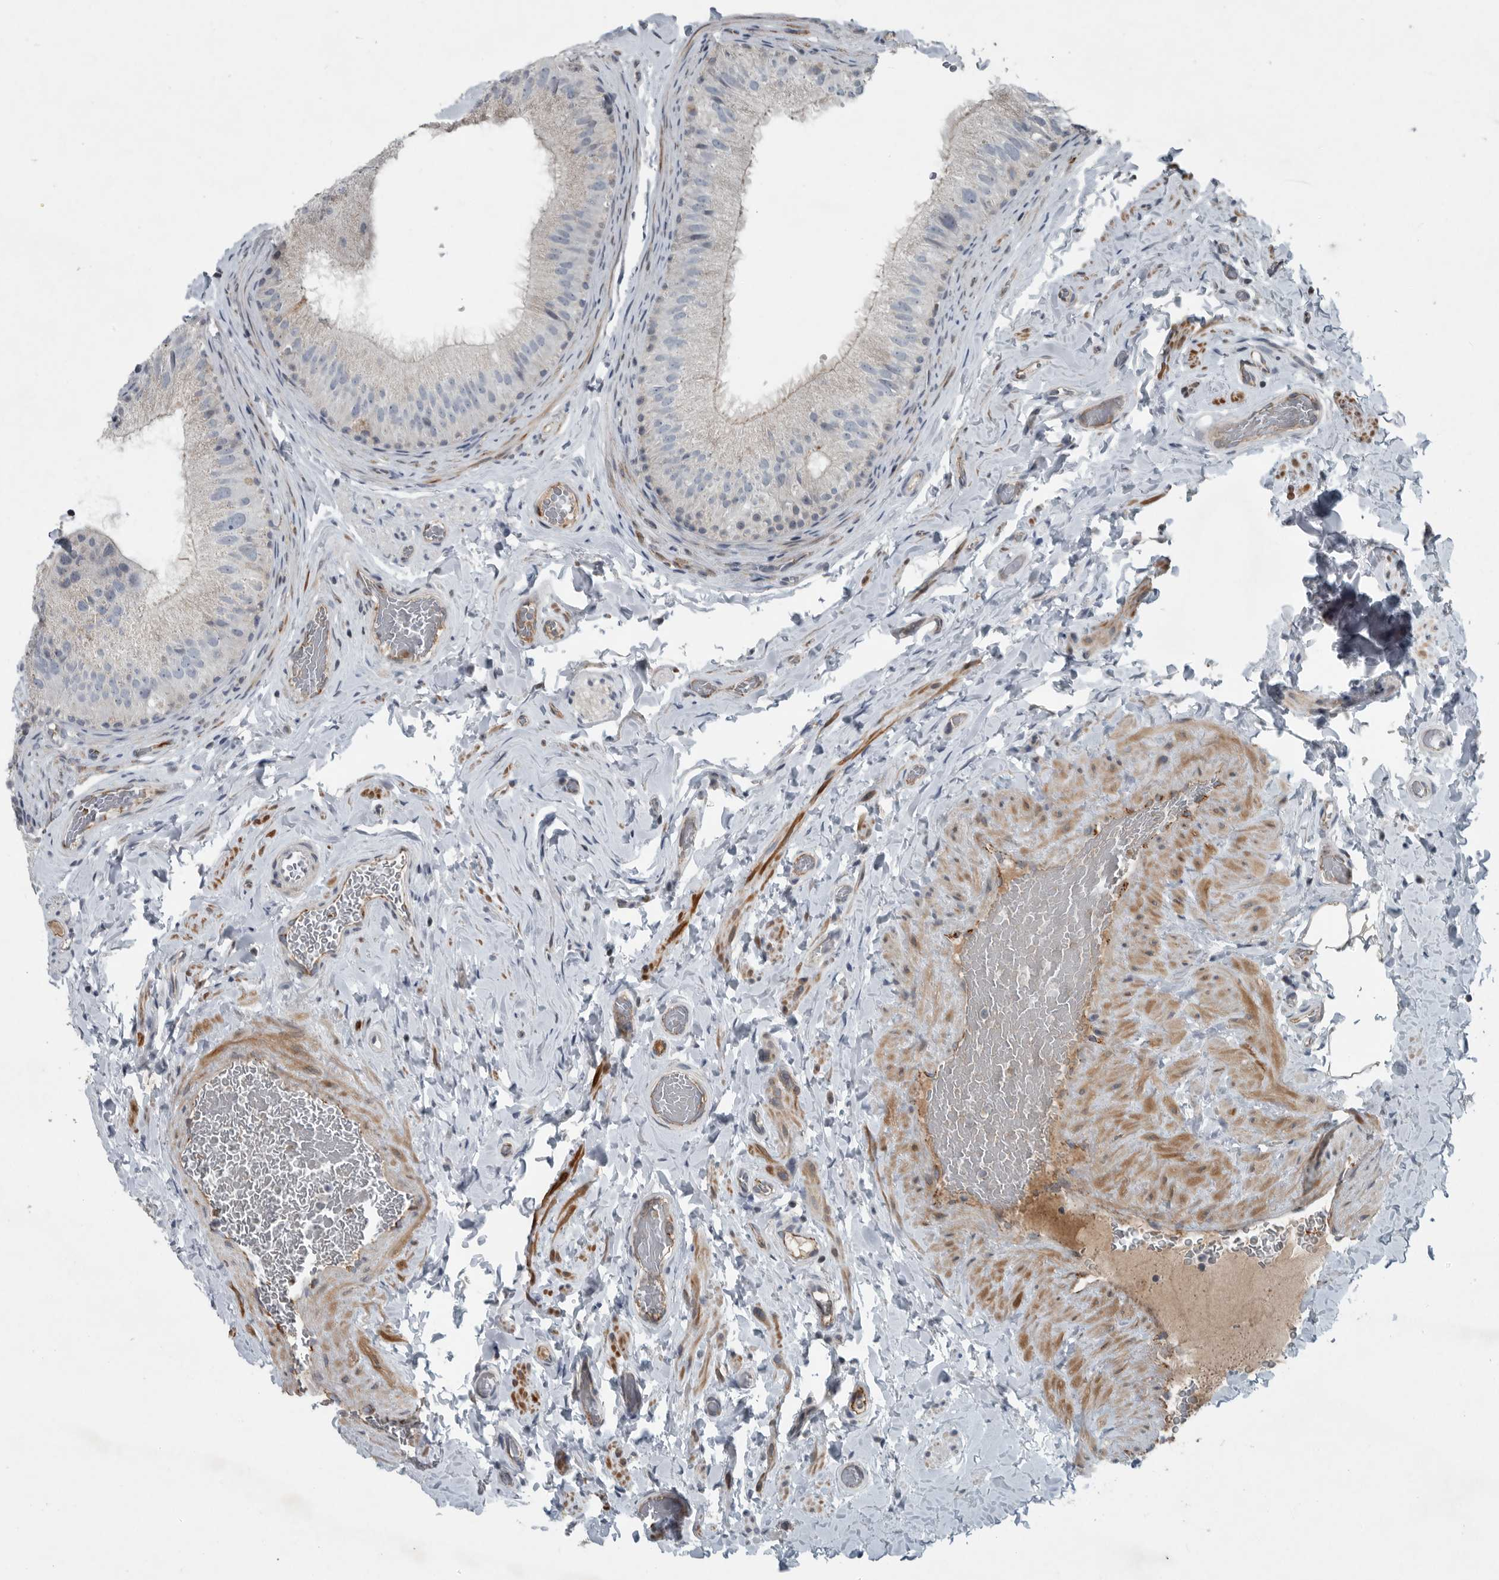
{"staining": {"intensity": "negative", "quantity": "none", "location": "none"}, "tissue": "epididymis", "cell_type": "Glandular cells", "image_type": "normal", "snomed": [{"axis": "morphology", "description": "Normal tissue, NOS"}, {"axis": "topography", "description": "Vascular tissue"}, {"axis": "topography", "description": "Epididymis"}], "caption": "Immunohistochemistry micrograph of benign epididymis: epididymis stained with DAB exhibits no significant protein staining in glandular cells.", "gene": "MPP3", "patient": {"sex": "male", "age": 49}}